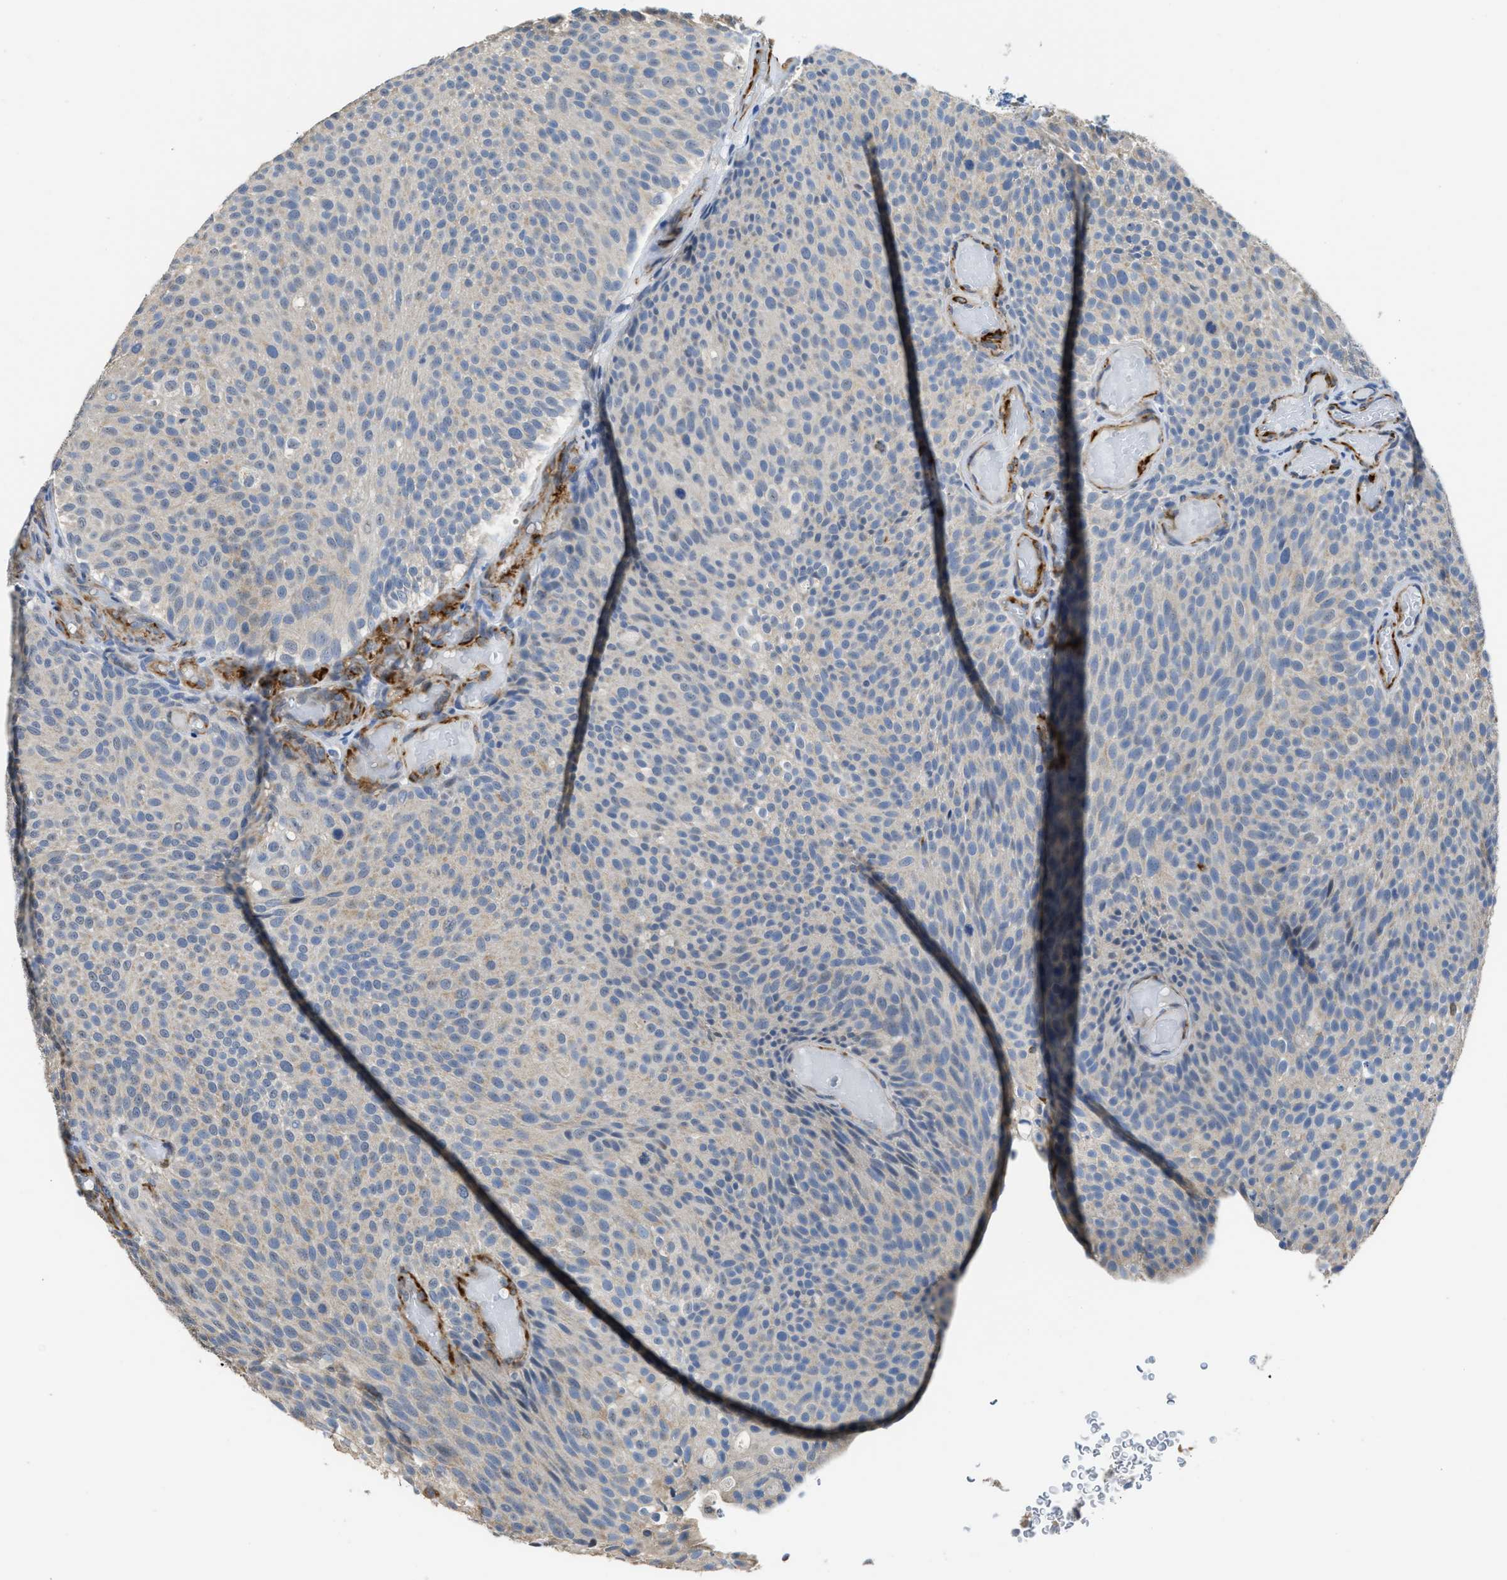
{"staining": {"intensity": "negative", "quantity": "none", "location": "none"}, "tissue": "urothelial cancer", "cell_type": "Tumor cells", "image_type": "cancer", "snomed": [{"axis": "morphology", "description": "Urothelial carcinoma, Low grade"}, {"axis": "topography", "description": "Urinary bladder"}], "caption": "There is no significant staining in tumor cells of urothelial carcinoma (low-grade).", "gene": "ZSWIM5", "patient": {"sex": "male", "age": 78}}